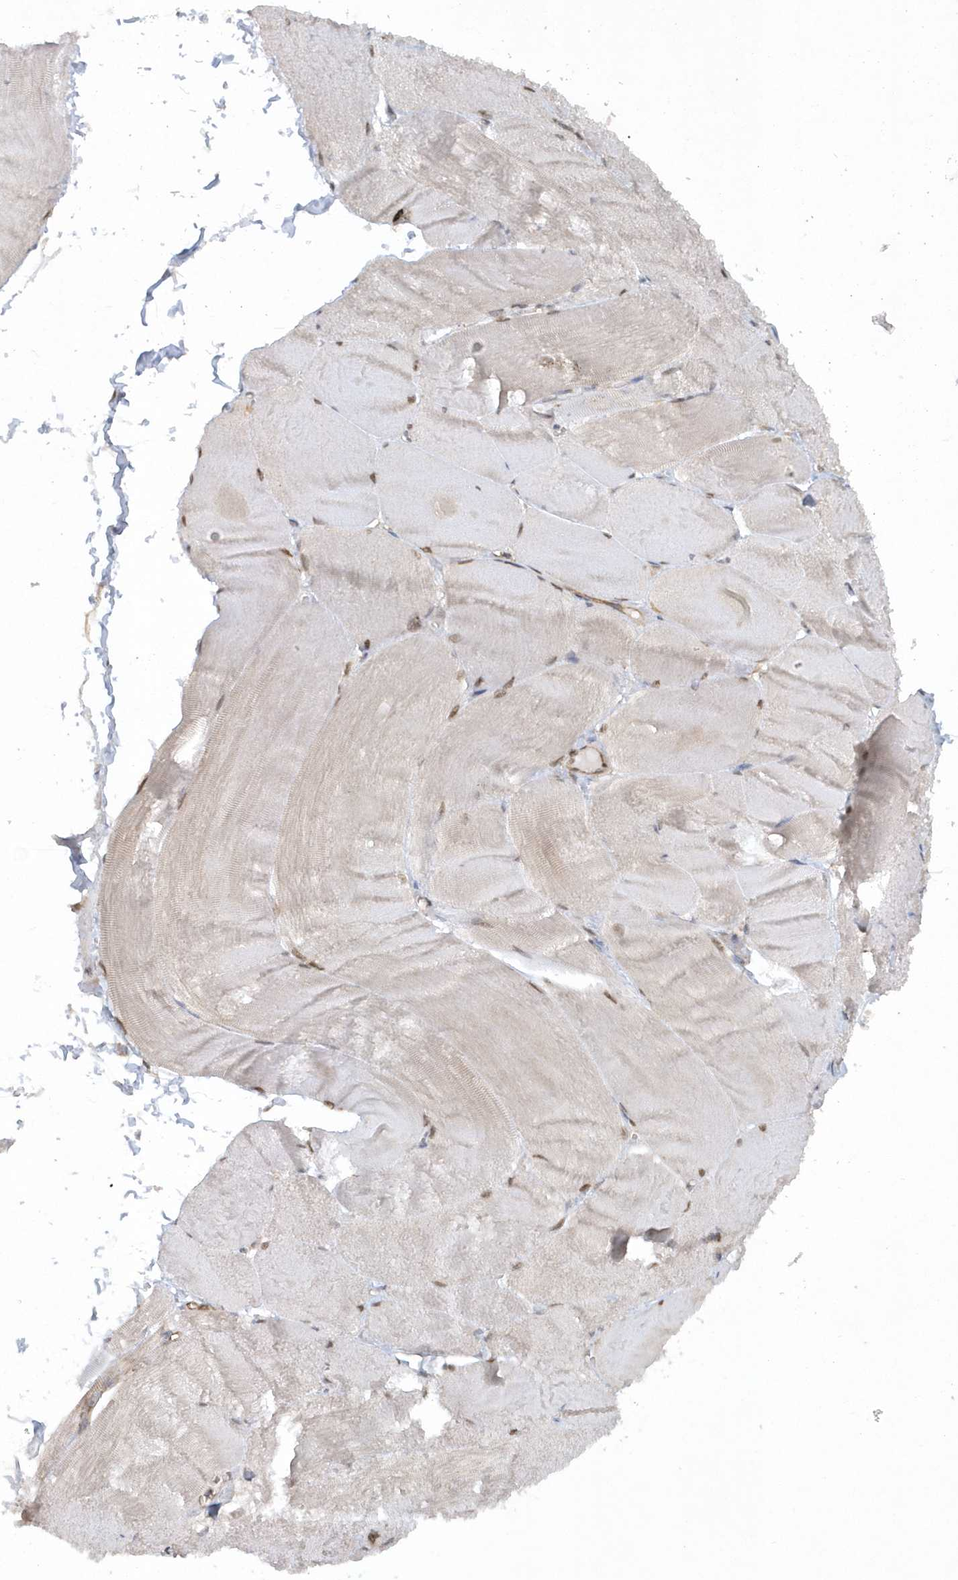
{"staining": {"intensity": "weak", "quantity": ">75%", "location": "cytoplasmic/membranous,nuclear"}, "tissue": "skeletal muscle", "cell_type": "Myocytes", "image_type": "normal", "snomed": [{"axis": "morphology", "description": "Normal tissue, NOS"}, {"axis": "morphology", "description": "Basal cell carcinoma"}, {"axis": "topography", "description": "Skeletal muscle"}], "caption": "Normal skeletal muscle exhibits weak cytoplasmic/membranous,nuclear positivity in approximately >75% of myocytes, visualized by immunohistochemistry. (DAB (3,3'-diaminobenzidine) IHC with brightfield microscopy, high magnification).", "gene": "RAI14", "patient": {"sex": "female", "age": 64}}